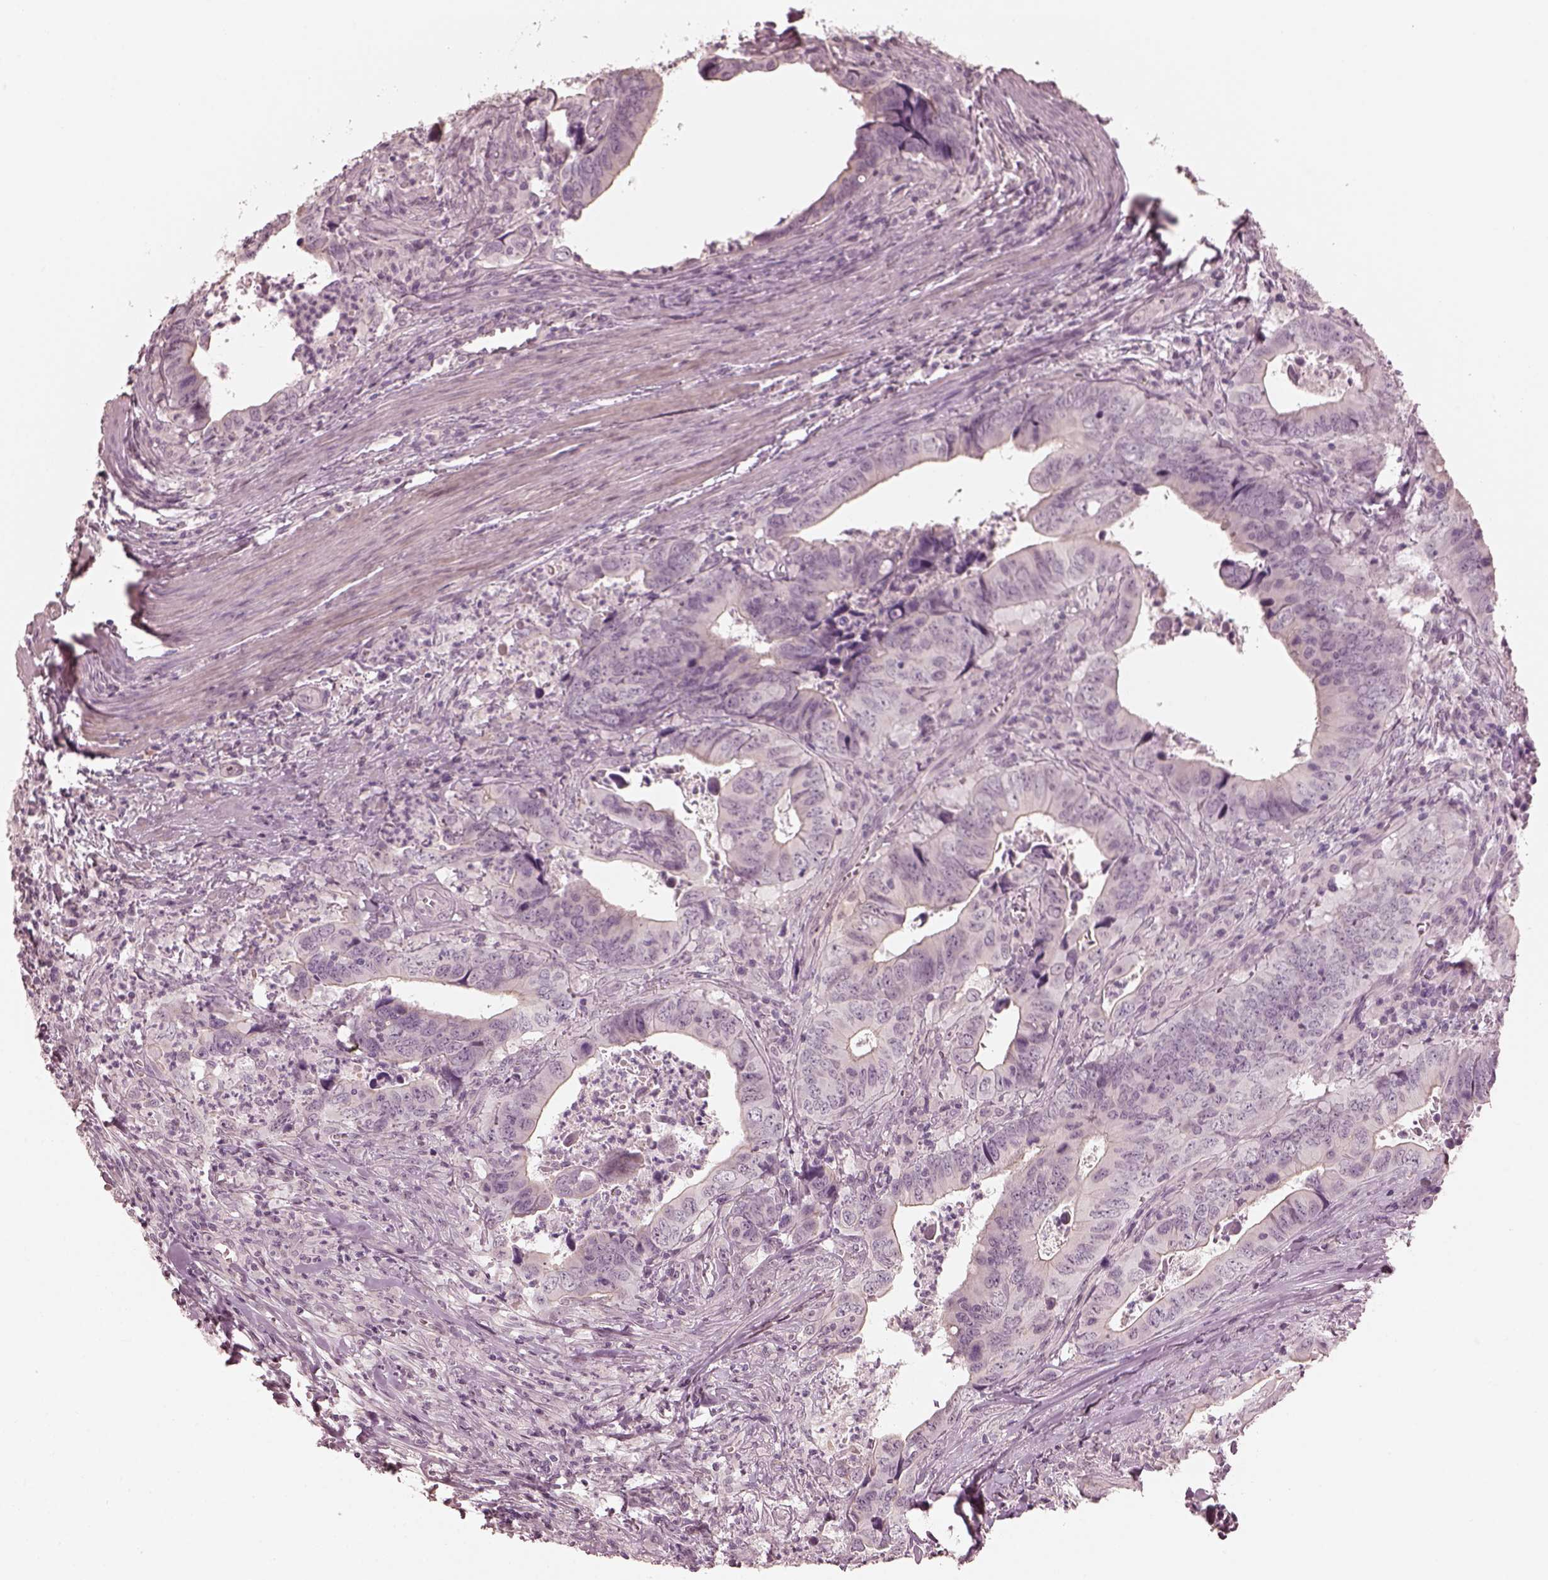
{"staining": {"intensity": "negative", "quantity": "none", "location": "none"}, "tissue": "colorectal cancer", "cell_type": "Tumor cells", "image_type": "cancer", "snomed": [{"axis": "morphology", "description": "Adenocarcinoma, NOS"}, {"axis": "topography", "description": "Colon"}], "caption": "Immunohistochemistry (IHC) micrograph of colorectal cancer (adenocarcinoma) stained for a protein (brown), which demonstrates no positivity in tumor cells. The staining is performed using DAB brown chromogen with nuclei counter-stained in using hematoxylin.", "gene": "OPTC", "patient": {"sex": "female", "age": 82}}